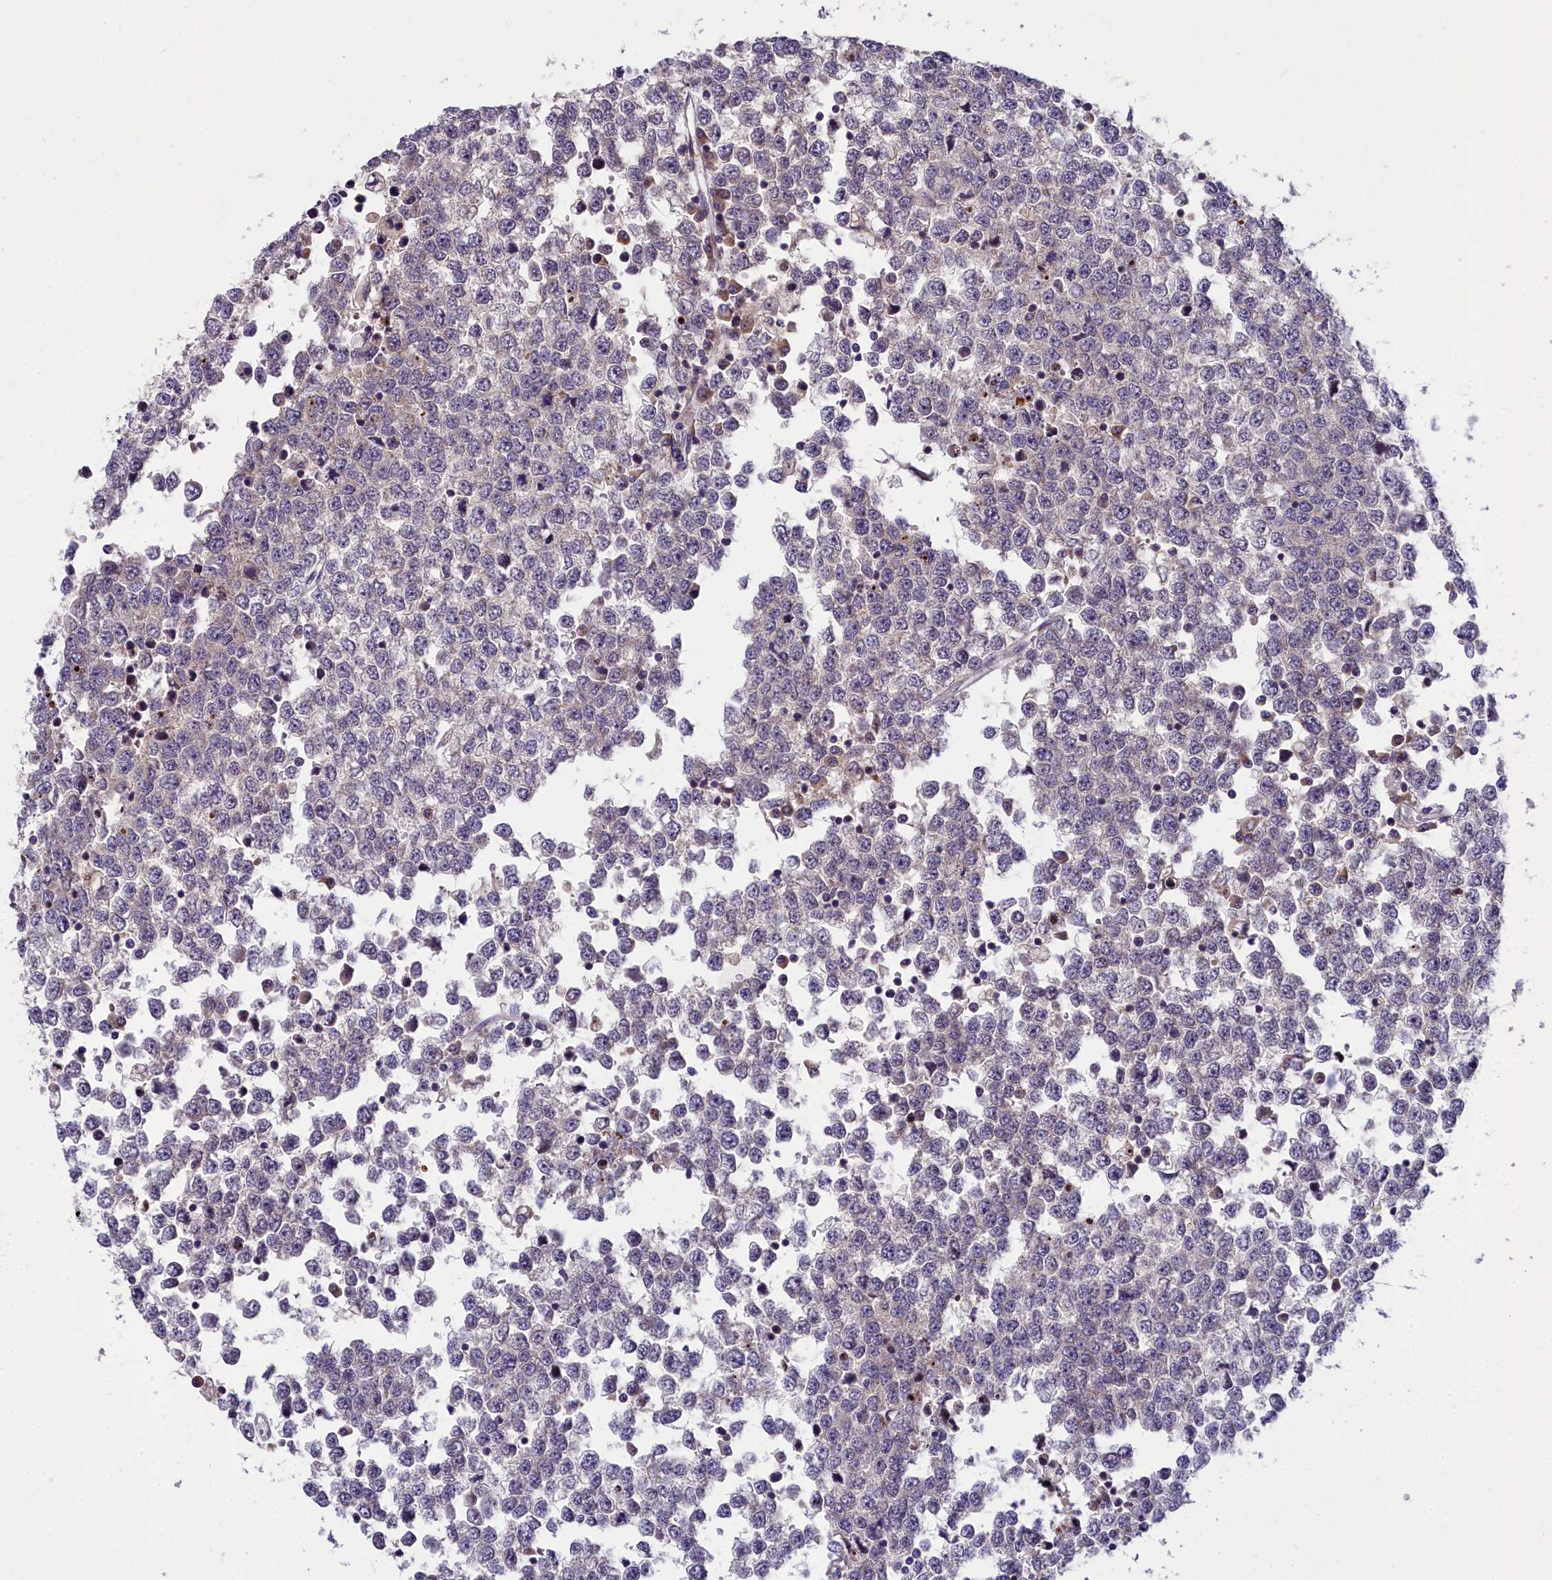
{"staining": {"intensity": "moderate", "quantity": "<25%", "location": "nuclear"}, "tissue": "testis cancer", "cell_type": "Tumor cells", "image_type": "cancer", "snomed": [{"axis": "morphology", "description": "Seminoma, NOS"}, {"axis": "topography", "description": "Testis"}], "caption": "Protein expression analysis of human testis cancer (seminoma) reveals moderate nuclear expression in about <25% of tumor cells.", "gene": "ZNF333", "patient": {"sex": "male", "age": 65}}